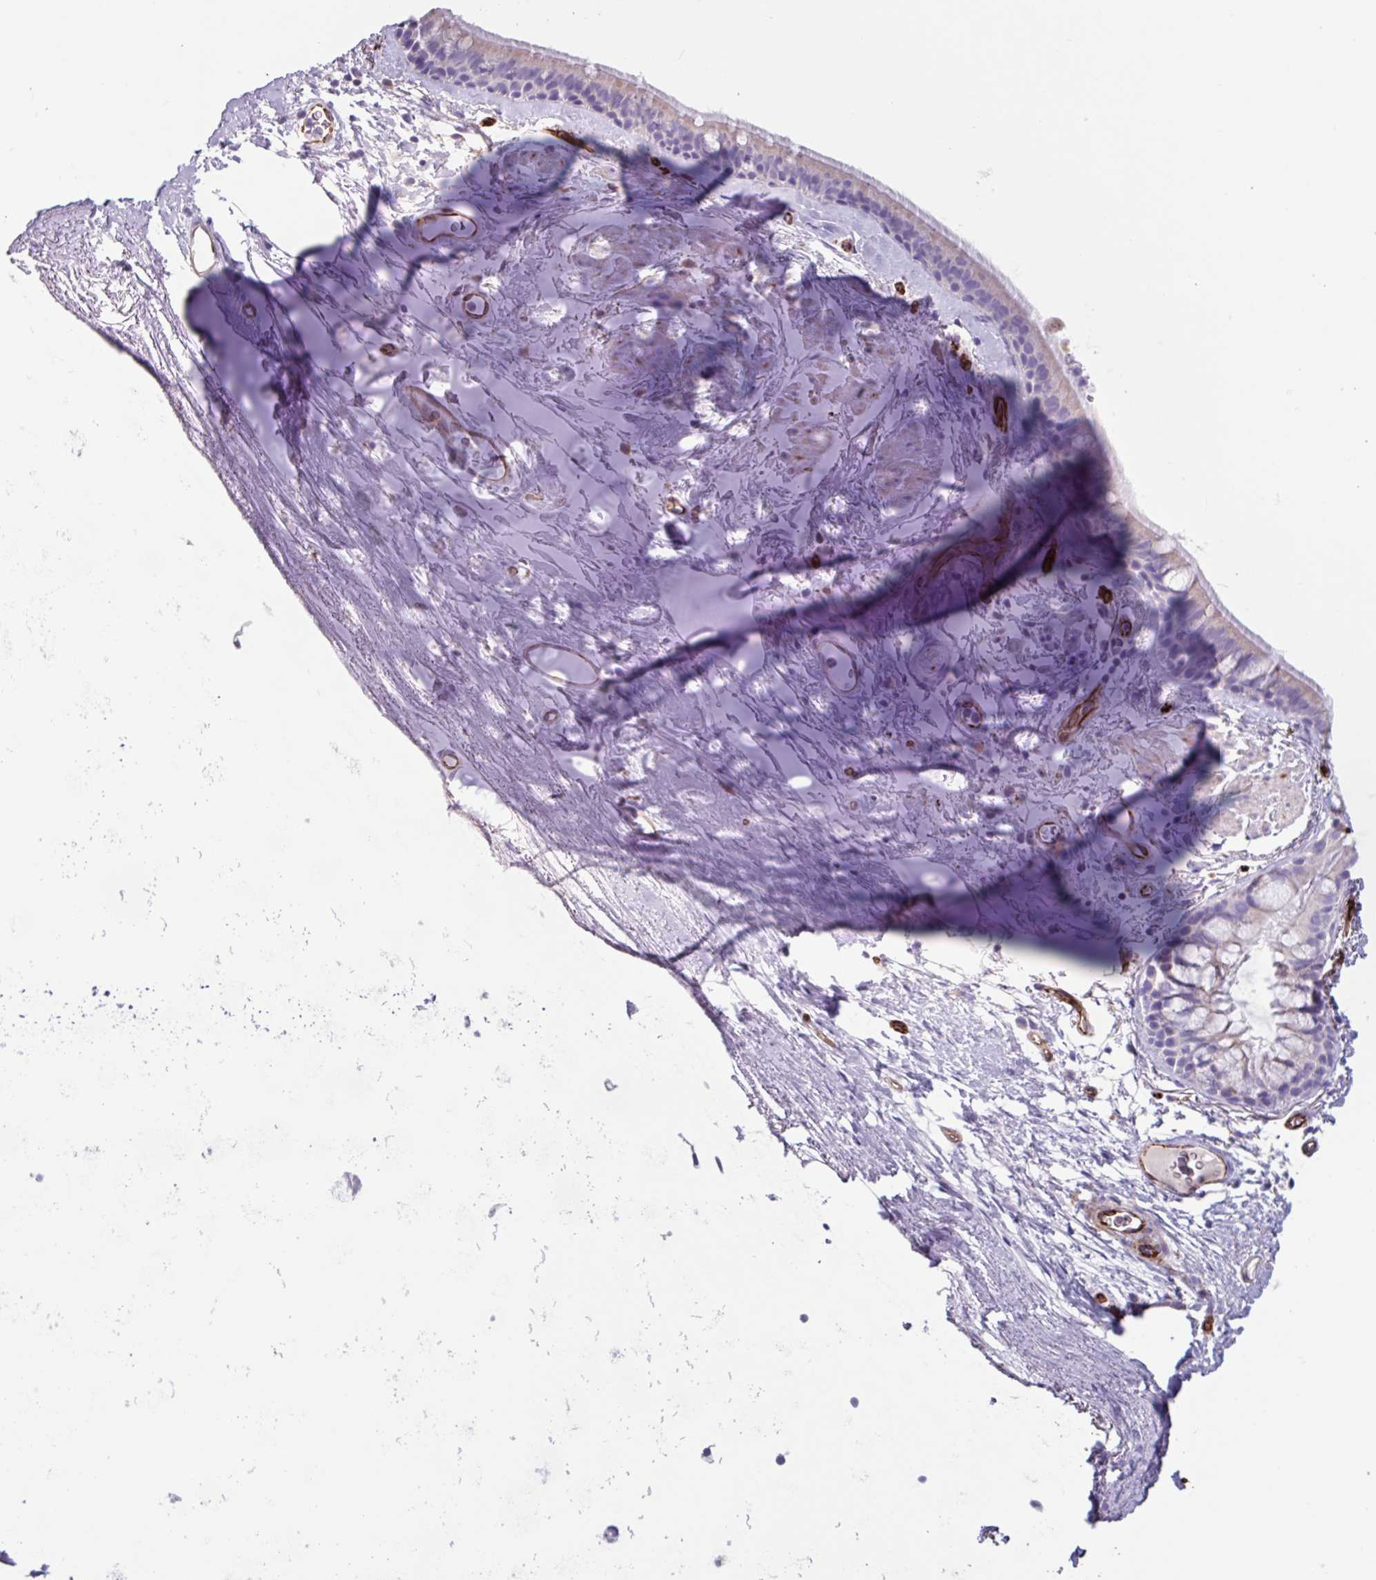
{"staining": {"intensity": "negative", "quantity": "none", "location": "none"}, "tissue": "bronchus", "cell_type": "Respiratory epithelial cells", "image_type": "normal", "snomed": [{"axis": "morphology", "description": "Normal tissue, NOS"}, {"axis": "topography", "description": "Lymph node"}, {"axis": "topography", "description": "Cartilage tissue"}, {"axis": "topography", "description": "Bronchus"}], "caption": "Respiratory epithelial cells show no significant expression in unremarkable bronchus.", "gene": "BTD", "patient": {"sex": "female", "age": 70}}